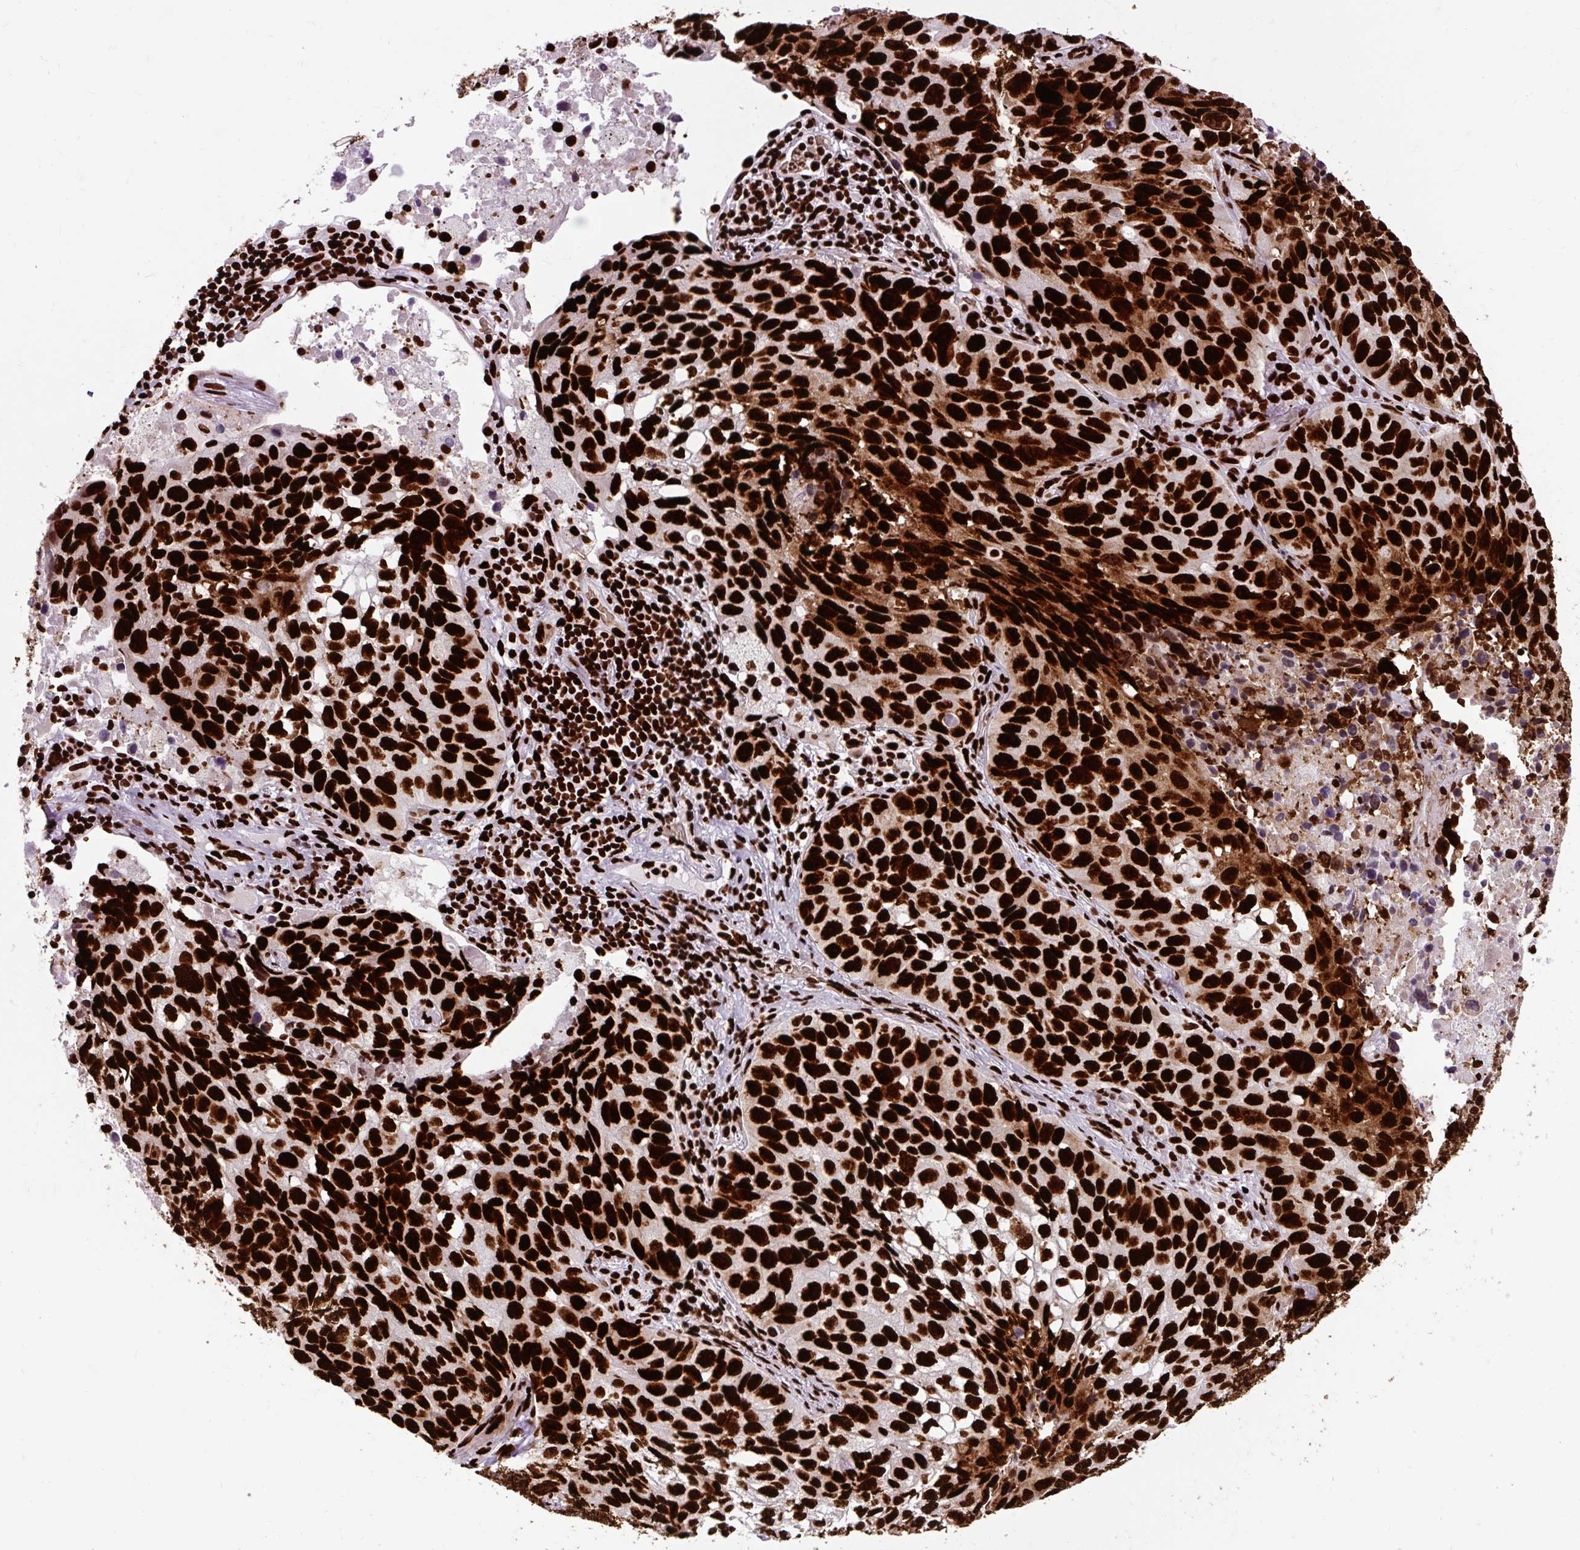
{"staining": {"intensity": "strong", "quantity": ">75%", "location": "nuclear"}, "tissue": "lung cancer", "cell_type": "Tumor cells", "image_type": "cancer", "snomed": [{"axis": "morphology", "description": "Squamous cell carcinoma, NOS"}, {"axis": "topography", "description": "Lung"}], "caption": "Protein expression analysis of human squamous cell carcinoma (lung) reveals strong nuclear staining in about >75% of tumor cells.", "gene": "FUS", "patient": {"sex": "male", "age": 60}}